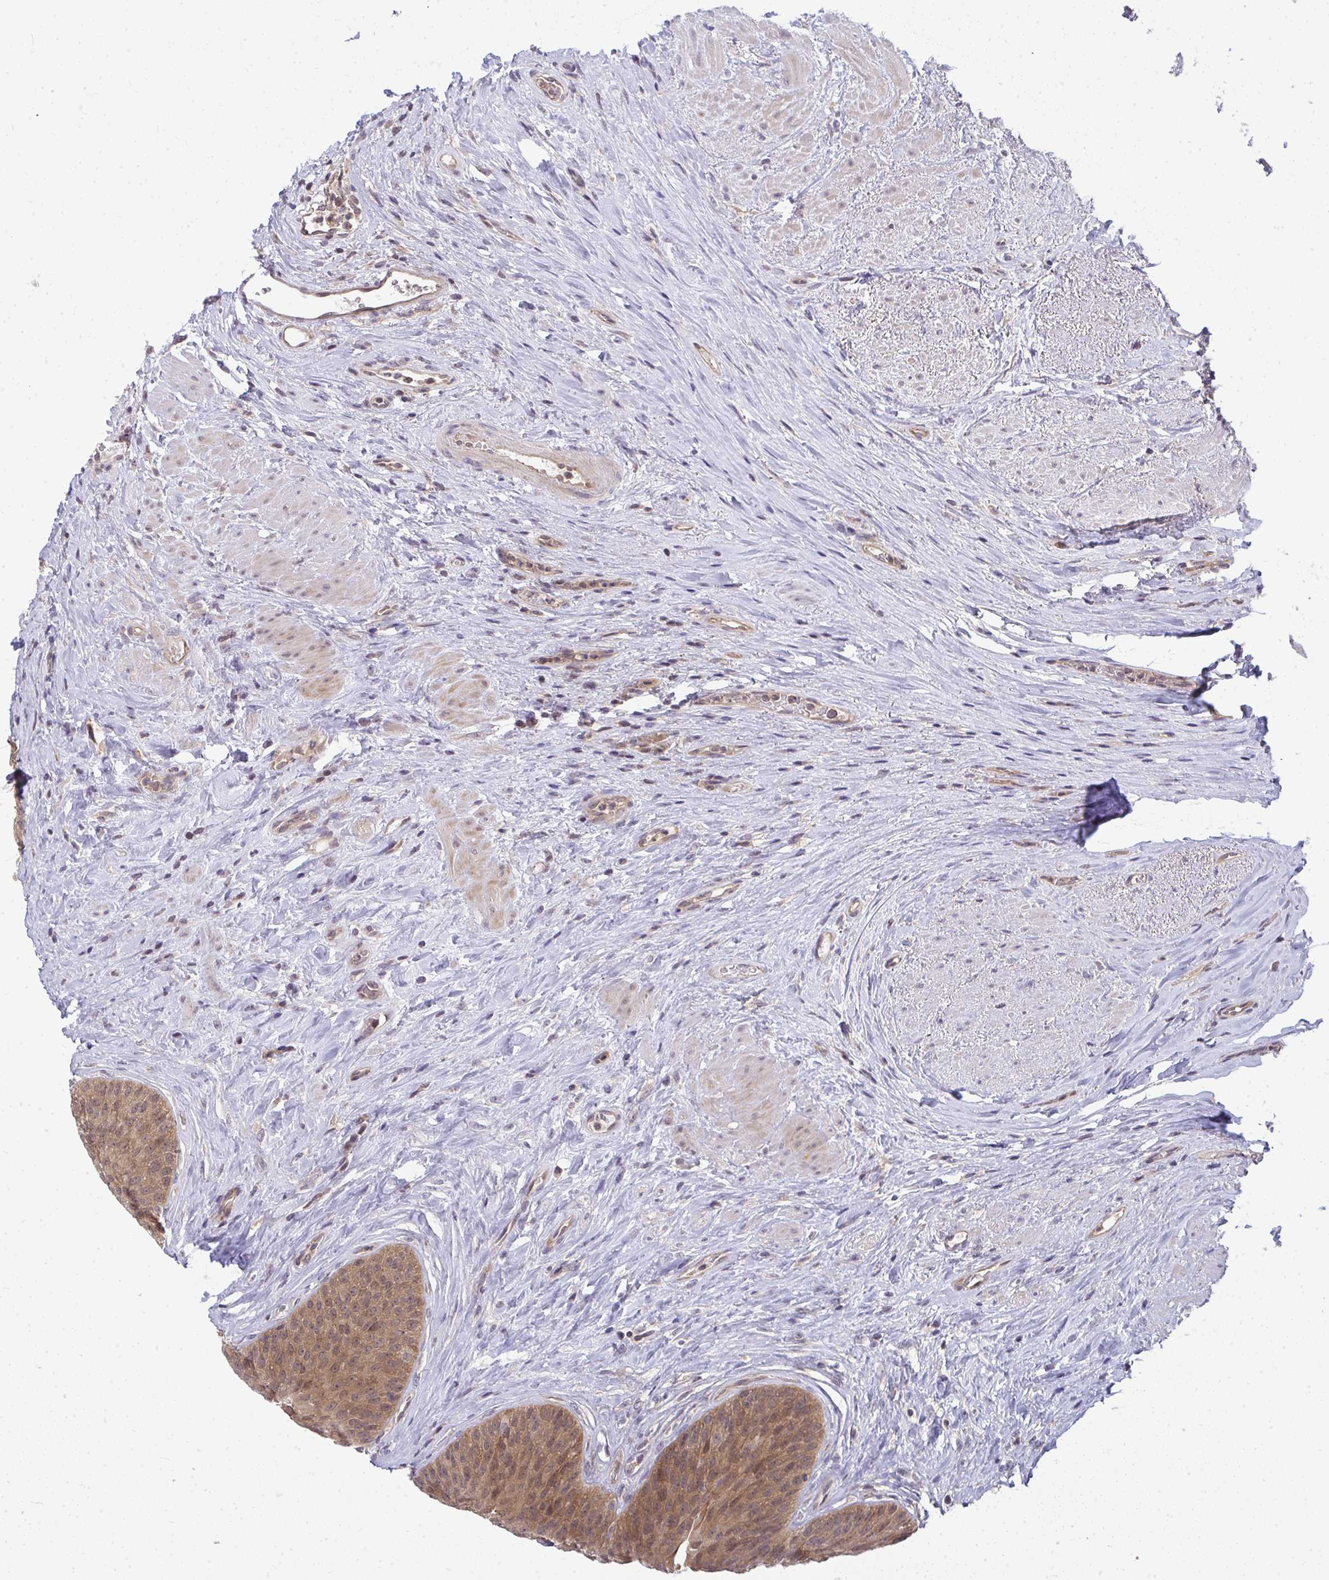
{"staining": {"intensity": "moderate", "quantity": ">75%", "location": "cytoplasmic/membranous"}, "tissue": "urinary bladder", "cell_type": "Urothelial cells", "image_type": "normal", "snomed": [{"axis": "morphology", "description": "Normal tissue, NOS"}, {"axis": "topography", "description": "Urinary bladder"}], "caption": "Immunohistochemistry (IHC) image of normal human urinary bladder stained for a protein (brown), which reveals medium levels of moderate cytoplasmic/membranous staining in approximately >75% of urothelial cells.", "gene": "HDHD2", "patient": {"sex": "female", "age": 56}}